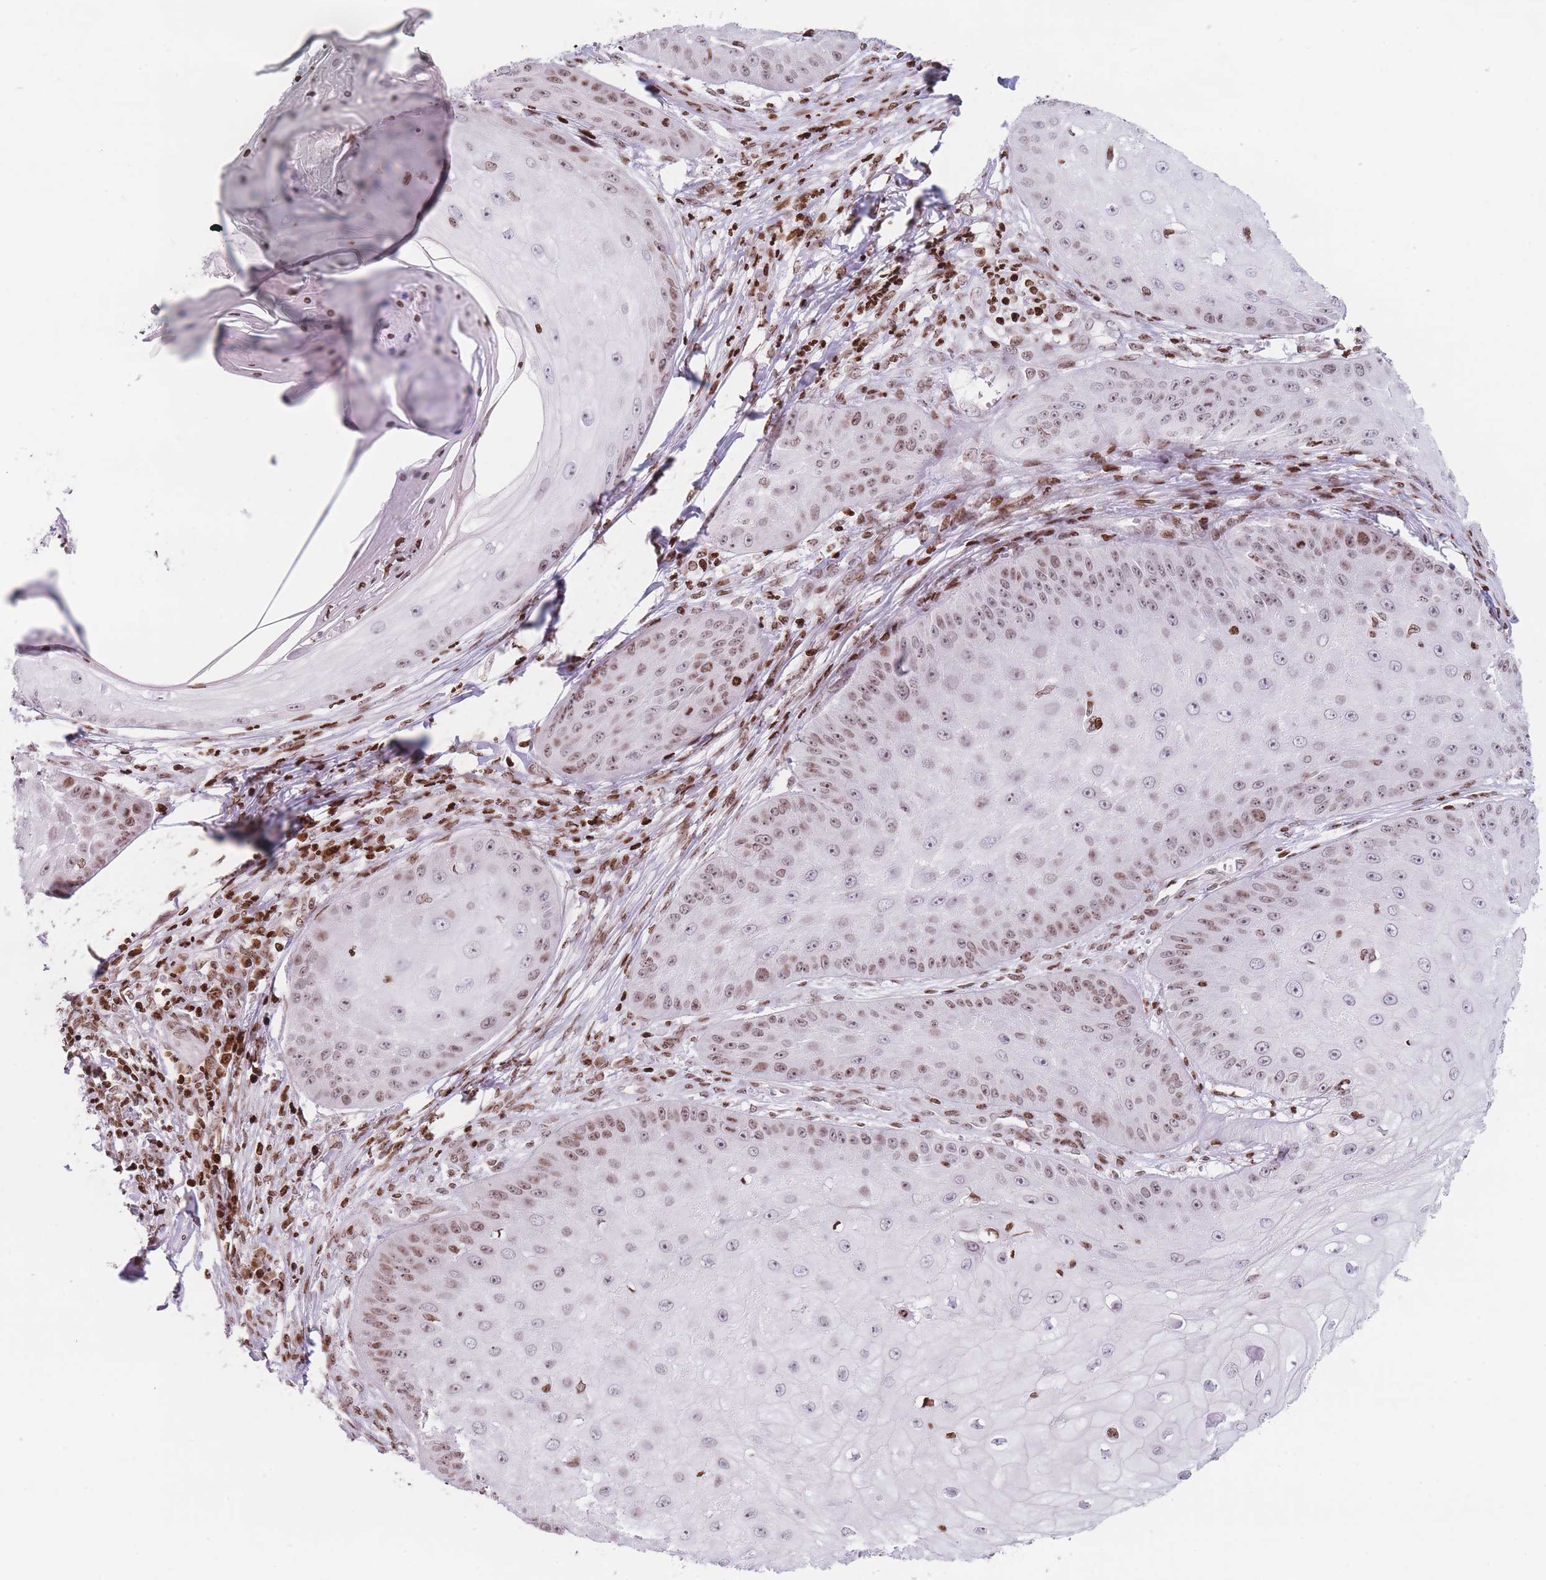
{"staining": {"intensity": "moderate", "quantity": "25%-75%", "location": "nuclear"}, "tissue": "skin cancer", "cell_type": "Tumor cells", "image_type": "cancer", "snomed": [{"axis": "morphology", "description": "Squamous cell carcinoma, NOS"}, {"axis": "topography", "description": "Skin"}], "caption": "Immunohistochemical staining of human skin cancer demonstrates medium levels of moderate nuclear expression in approximately 25%-75% of tumor cells.", "gene": "AK9", "patient": {"sex": "male", "age": 70}}